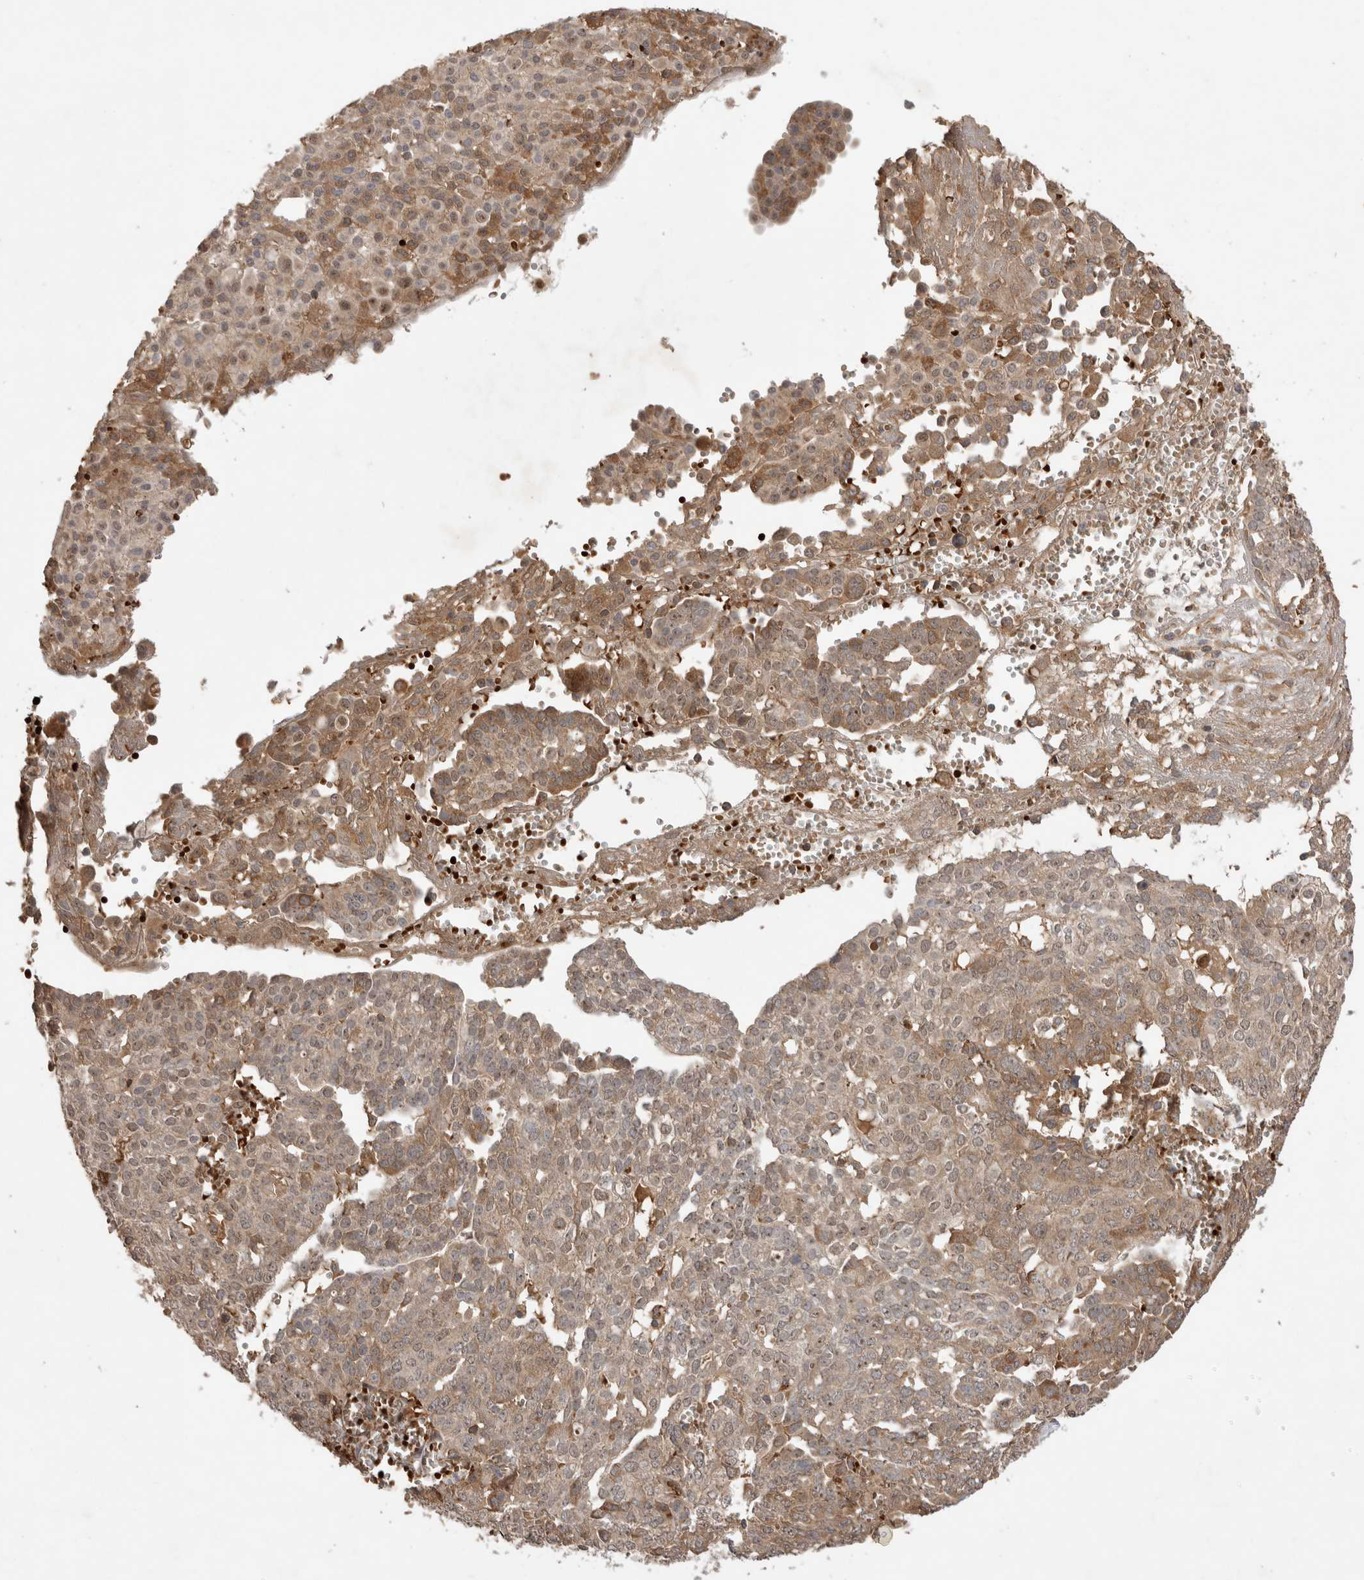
{"staining": {"intensity": "moderate", "quantity": "25%-75%", "location": "cytoplasmic/membranous"}, "tissue": "ovarian cancer", "cell_type": "Tumor cells", "image_type": "cancer", "snomed": [{"axis": "morphology", "description": "Cystadenocarcinoma, serous, NOS"}, {"axis": "topography", "description": "Soft tissue"}, {"axis": "topography", "description": "Ovary"}], "caption": "Ovarian serous cystadenocarcinoma stained with DAB (3,3'-diaminobenzidine) immunohistochemistry (IHC) exhibits medium levels of moderate cytoplasmic/membranous expression in approximately 25%-75% of tumor cells.", "gene": "FAM221A", "patient": {"sex": "female", "age": 57}}